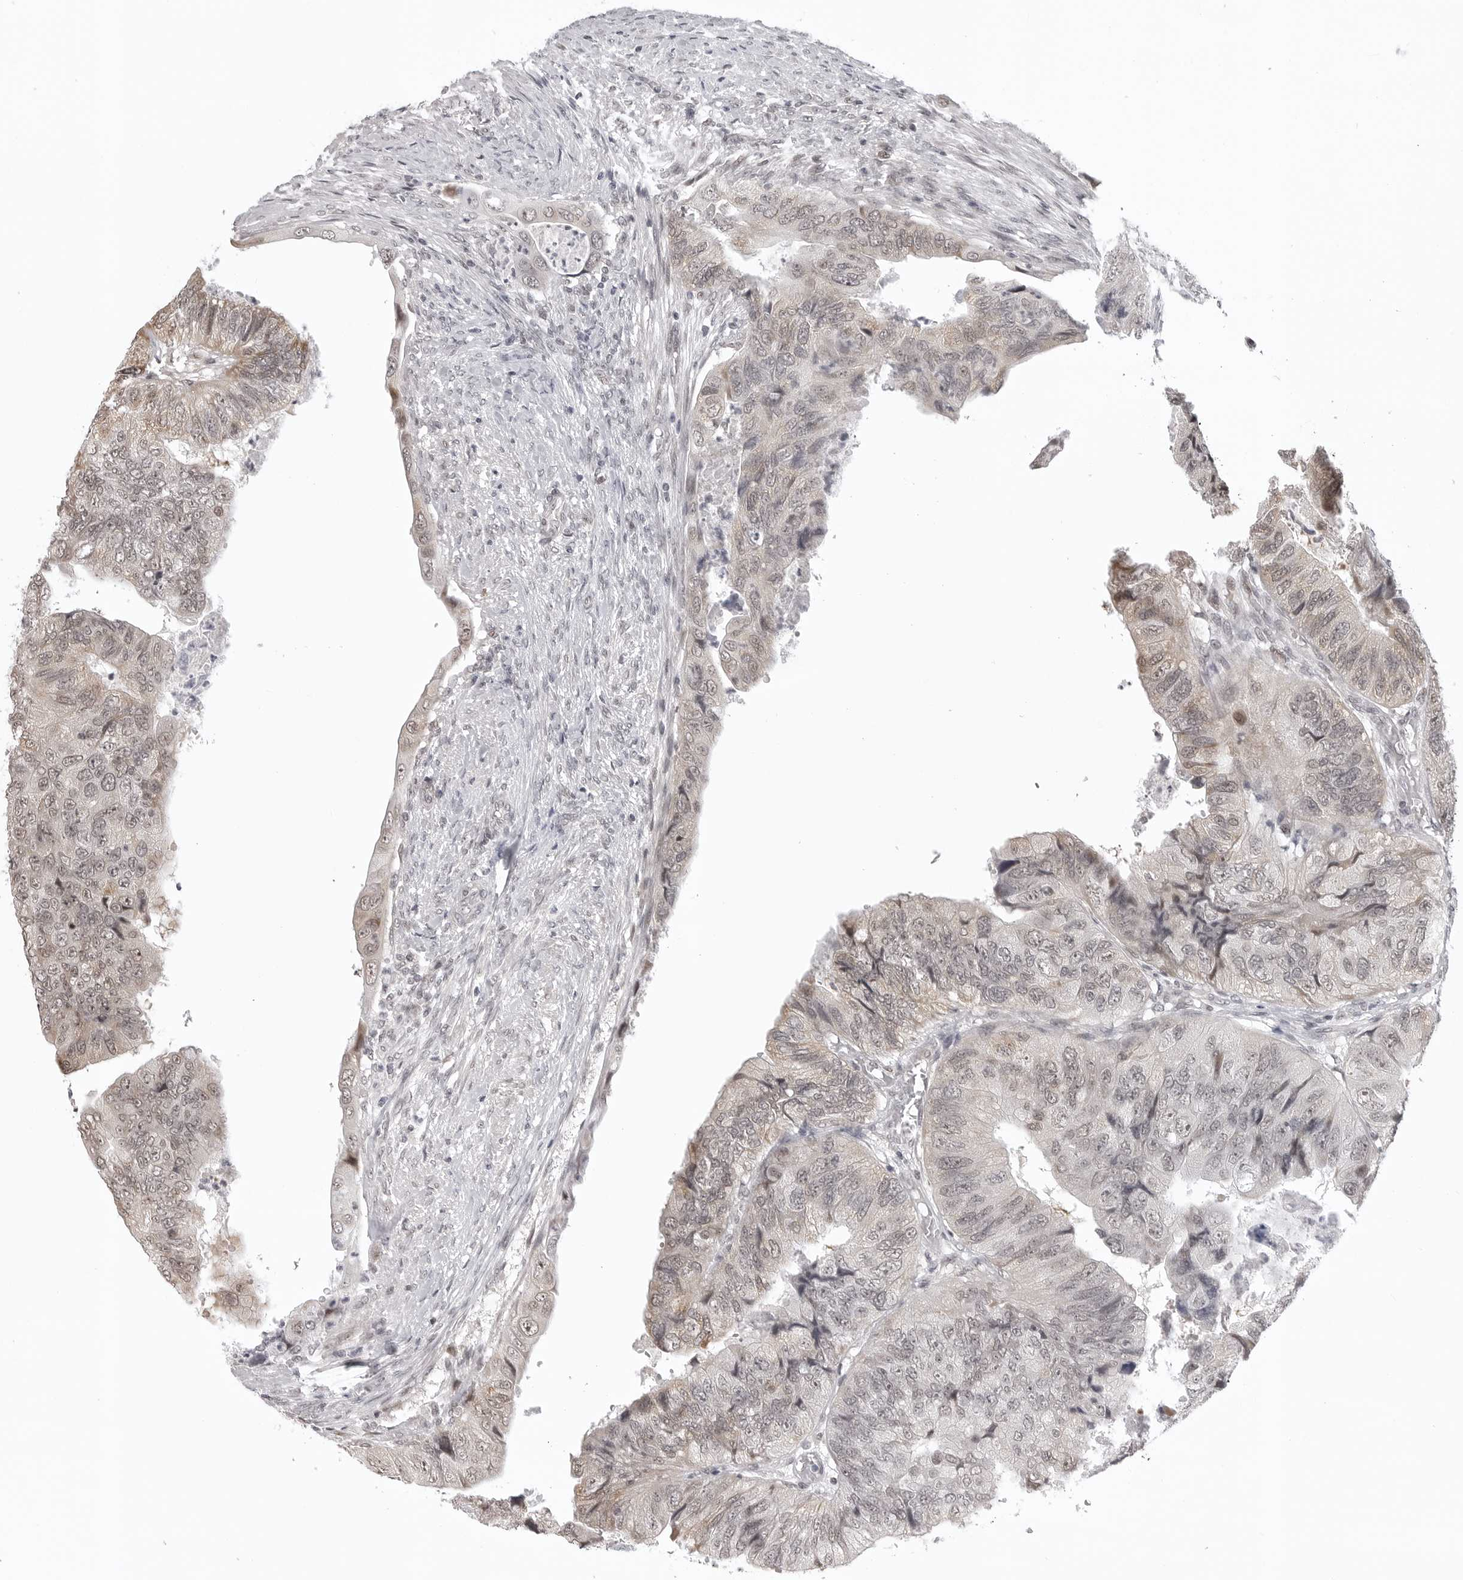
{"staining": {"intensity": "weak", "quantity": "25%-75%", "location": "nuclear"}, "tissue": "colorectal cancer", "cell_type": "Tumor cells", "image_type": "cancer", "snomed": [{"axis": "morphology", "description": "Adenocarcinoma, NOS"}, {"axis": "topography", "description": "Rectum"}], "caption": "Tumor cells exhibit weak nuclear staining in about 25%-75% of cells in colorectal cancer (adenocarcinoma). Nuclei are stained in blue.", "gene": "PHF3", "patient": {"sex": "male", "age": 63}}